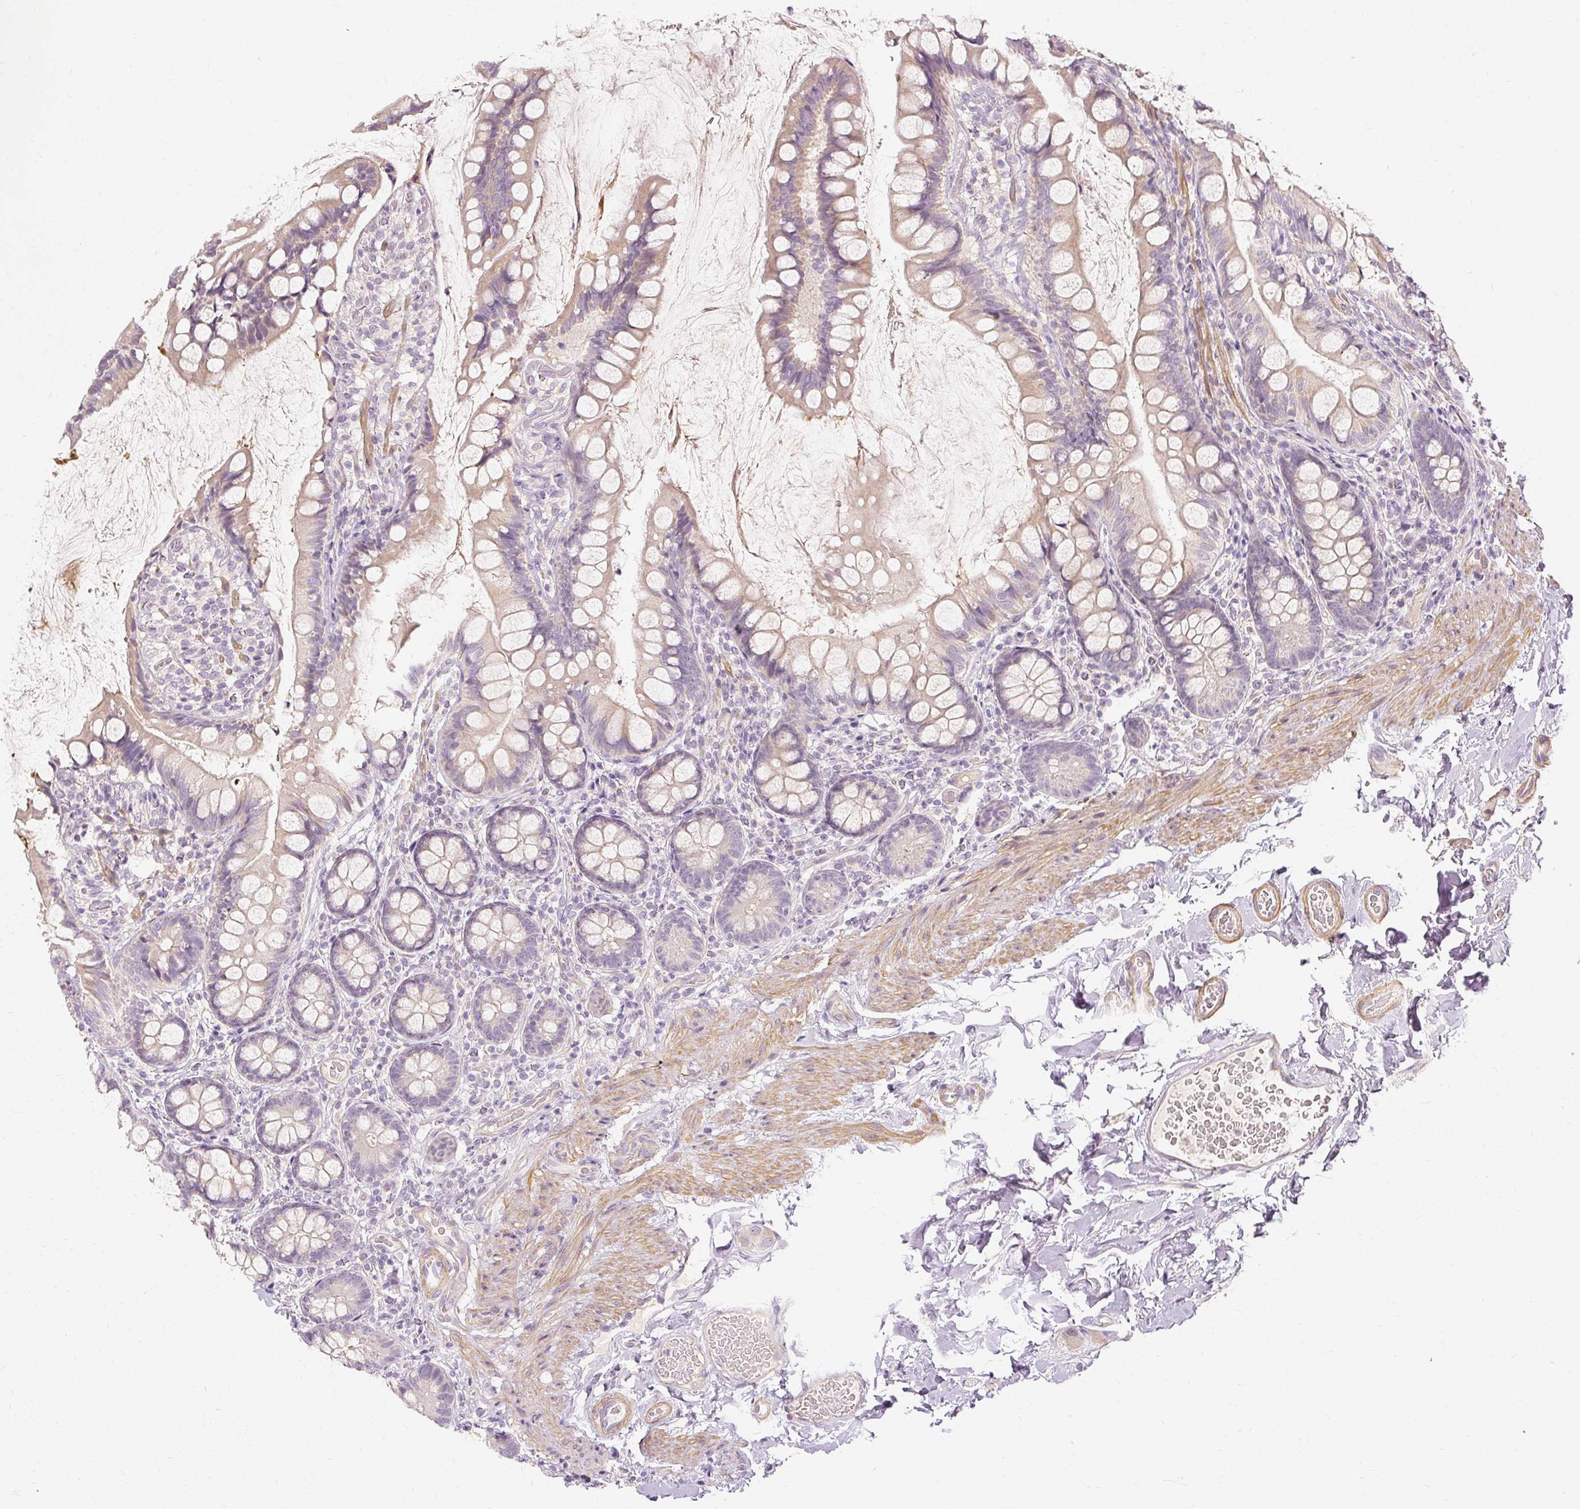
{"staining": {"intensity": "weak", "quantity": "25%-75%", "location": "cytoplasmic/membranous"}, "tissue": "small intestine", "cell_type": "Glandular cells", "image_type": "normal", "snomed": [{"axis": "morphology", "description": "Normal tissue, NOS"}, {"axis": "topography", "description": "Small intestine"}], "caption": "Immunohistochemistry (IHC) staining of unremarkable small intestine, which demonstrates low levels of weak cytoplasmic/membranous staining in approximately 25%-75% of glandular cells indicating weak cytoplasmic/membranous protein positivity. The staining was performed using DAB (brown) for protein detection and nuclei were counterstained in hematoxylin (blue).", "gene": "CAPN3", "patient": {"sex": "male", "age": 70}}